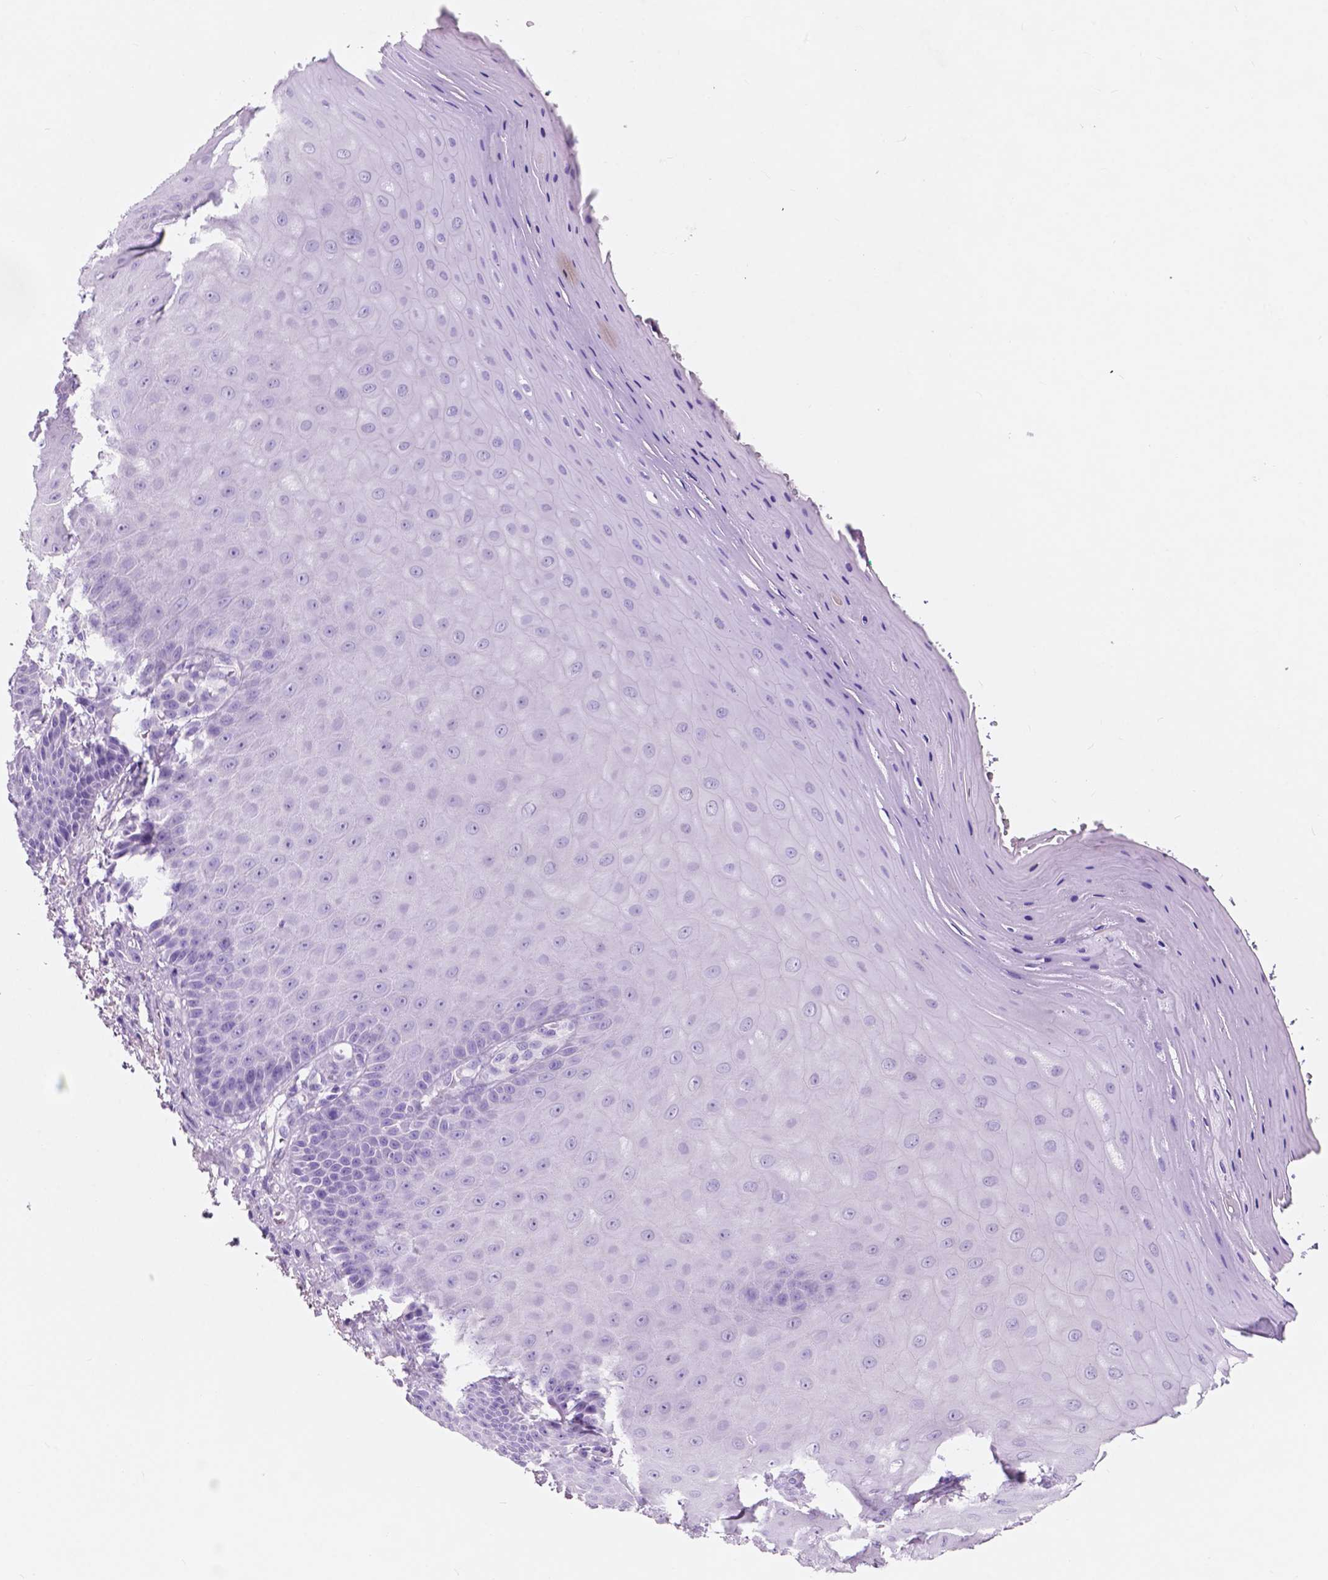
{"staining": {"intensity": "negative", "quantity": "none", "location": "none"}, "tissue": "vagina", "cell_type": "Squamous epithelial cells", "image_type": "normal", "snomed": [{"axis": "morphology", "description": "Normal tissue, NOS"}, {"axis": "topography", "description": "Vagina"}], "caption": "An immunohistochemistry (IHC) image of unremarkable vagina is shown. There is no staining in squamous epithelial cells of vagina. (DAB (3,3'-diaminobenzidine) immunohistochemistry, high magnification).", "gene": "CUZD1", "patient": {"sex": "female", "age": 83}}